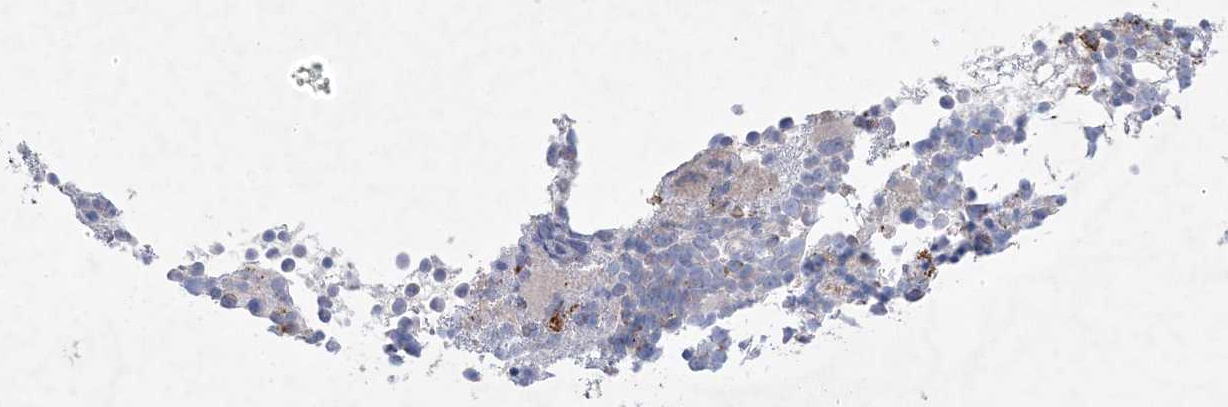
{"staining": {"intensity": "negative", "quantity": "none", "location": "none"}, "tissue": "bone marrow", "cell_type": "Hematopoietic cells", "image_type": "normal", "snomed": [{"axis": "morphology", "description": "Normal tissue, NOS"}, {"axis": "topography", "description": "Bone marrow"}], "caption": "The IHC photomicrograph has no significant expression in hematopoietic cells of bone marrow.", "gene": "KCTD6", "patient": {"sex": "female", "age": 57}}